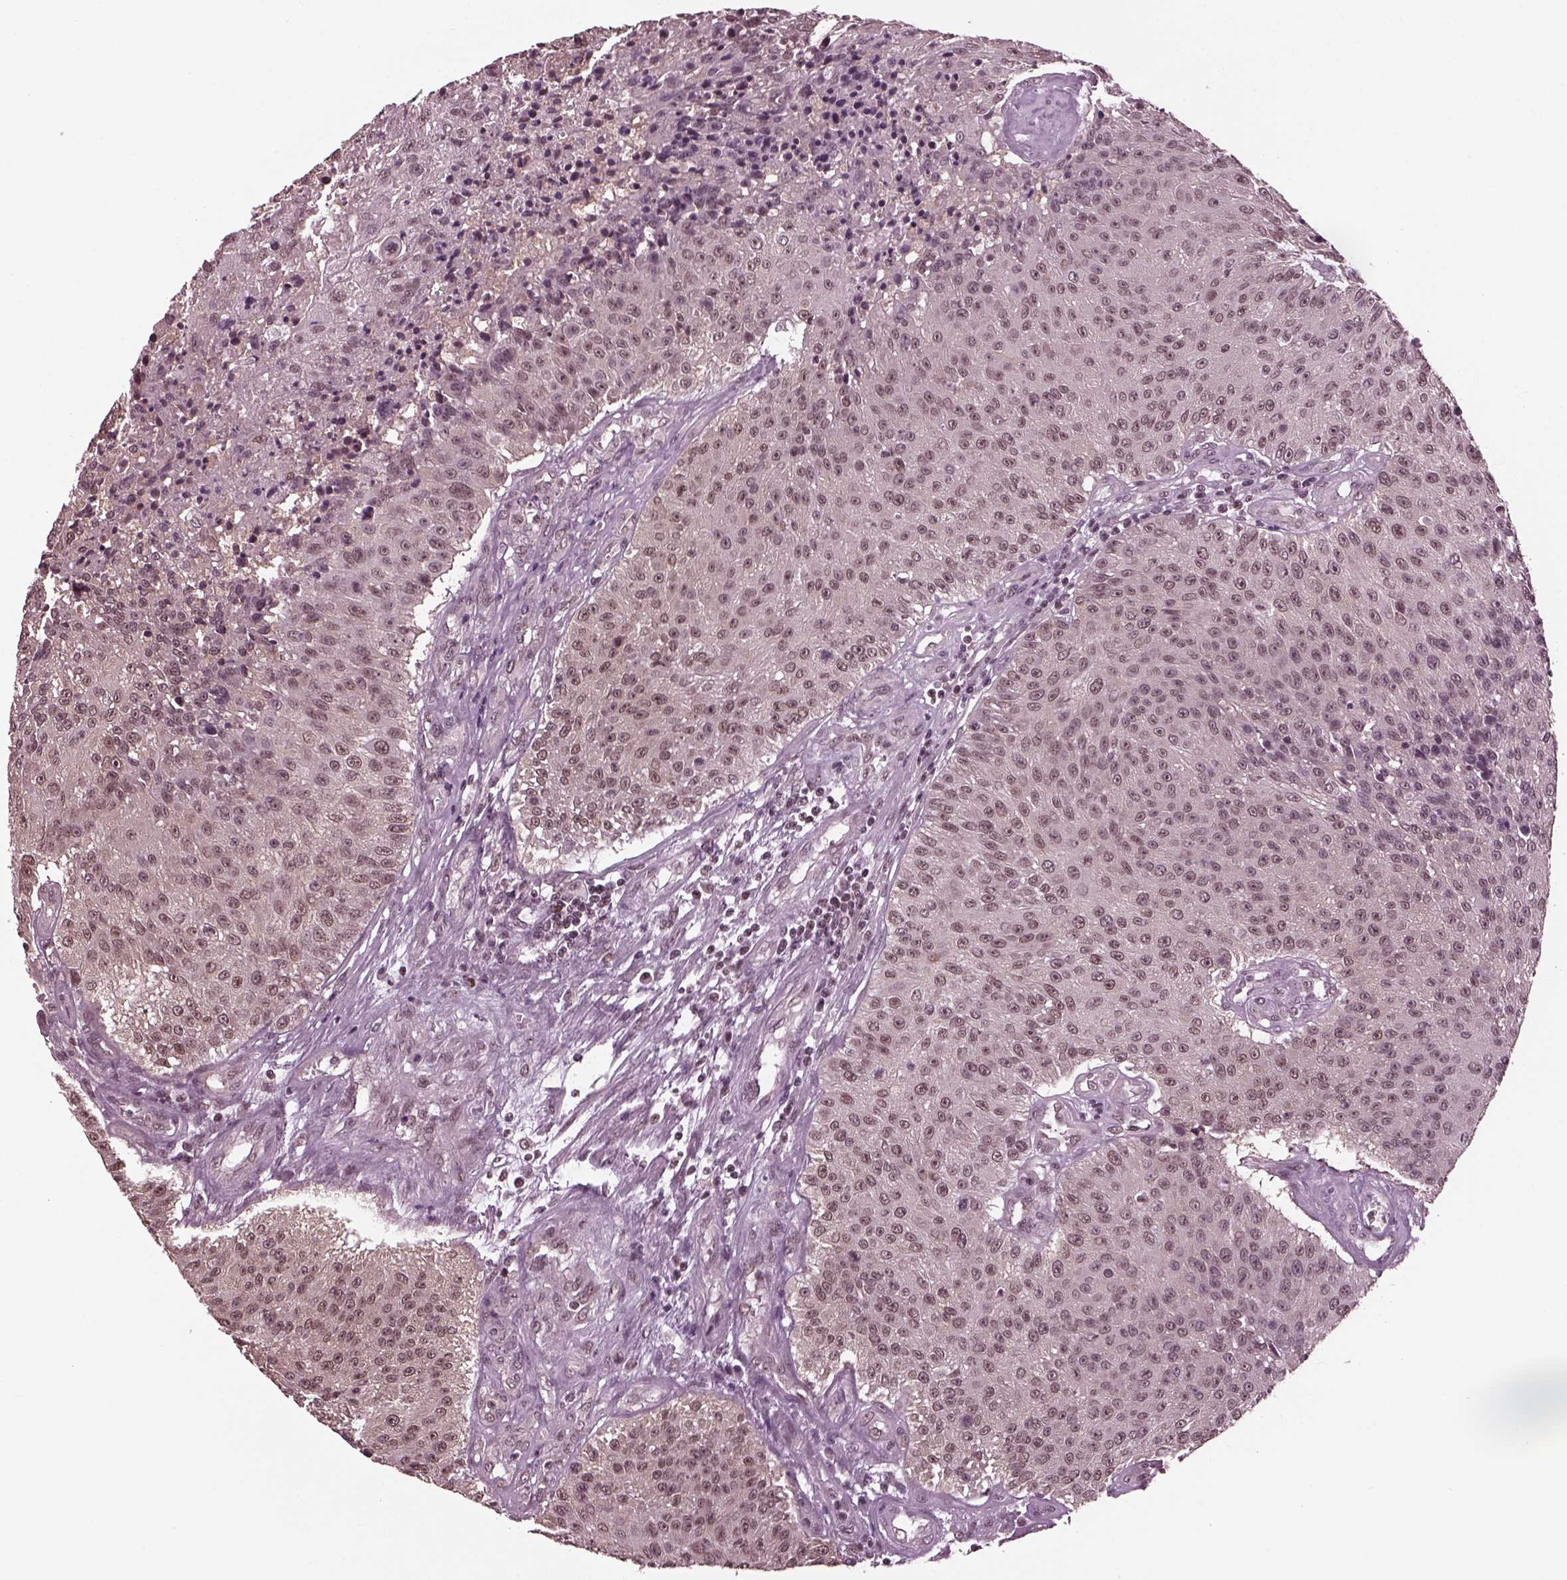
{"staining": {"intensity": "negative", "quantity": "none", "location": "none"}, "tissue": "urothelial cancer", "cell_type": "Tumor cells", "image_type": "cancer", "snomed": [{"axis": "morphology", "description": "Urothelial carcinoma, NOS"}, {"axis": "topography", "description": "Urinary bladder"}], "caption": "The micrograph displays no staining of tumor cells in transitional cell carcinoma. (Stains: DAB IHC with hematoxylin counter stain, Microscopy: brightfield microscopy at high magnification).", "gene": "RUVBL2", "patient": {"sex": "male", "age": 55}}